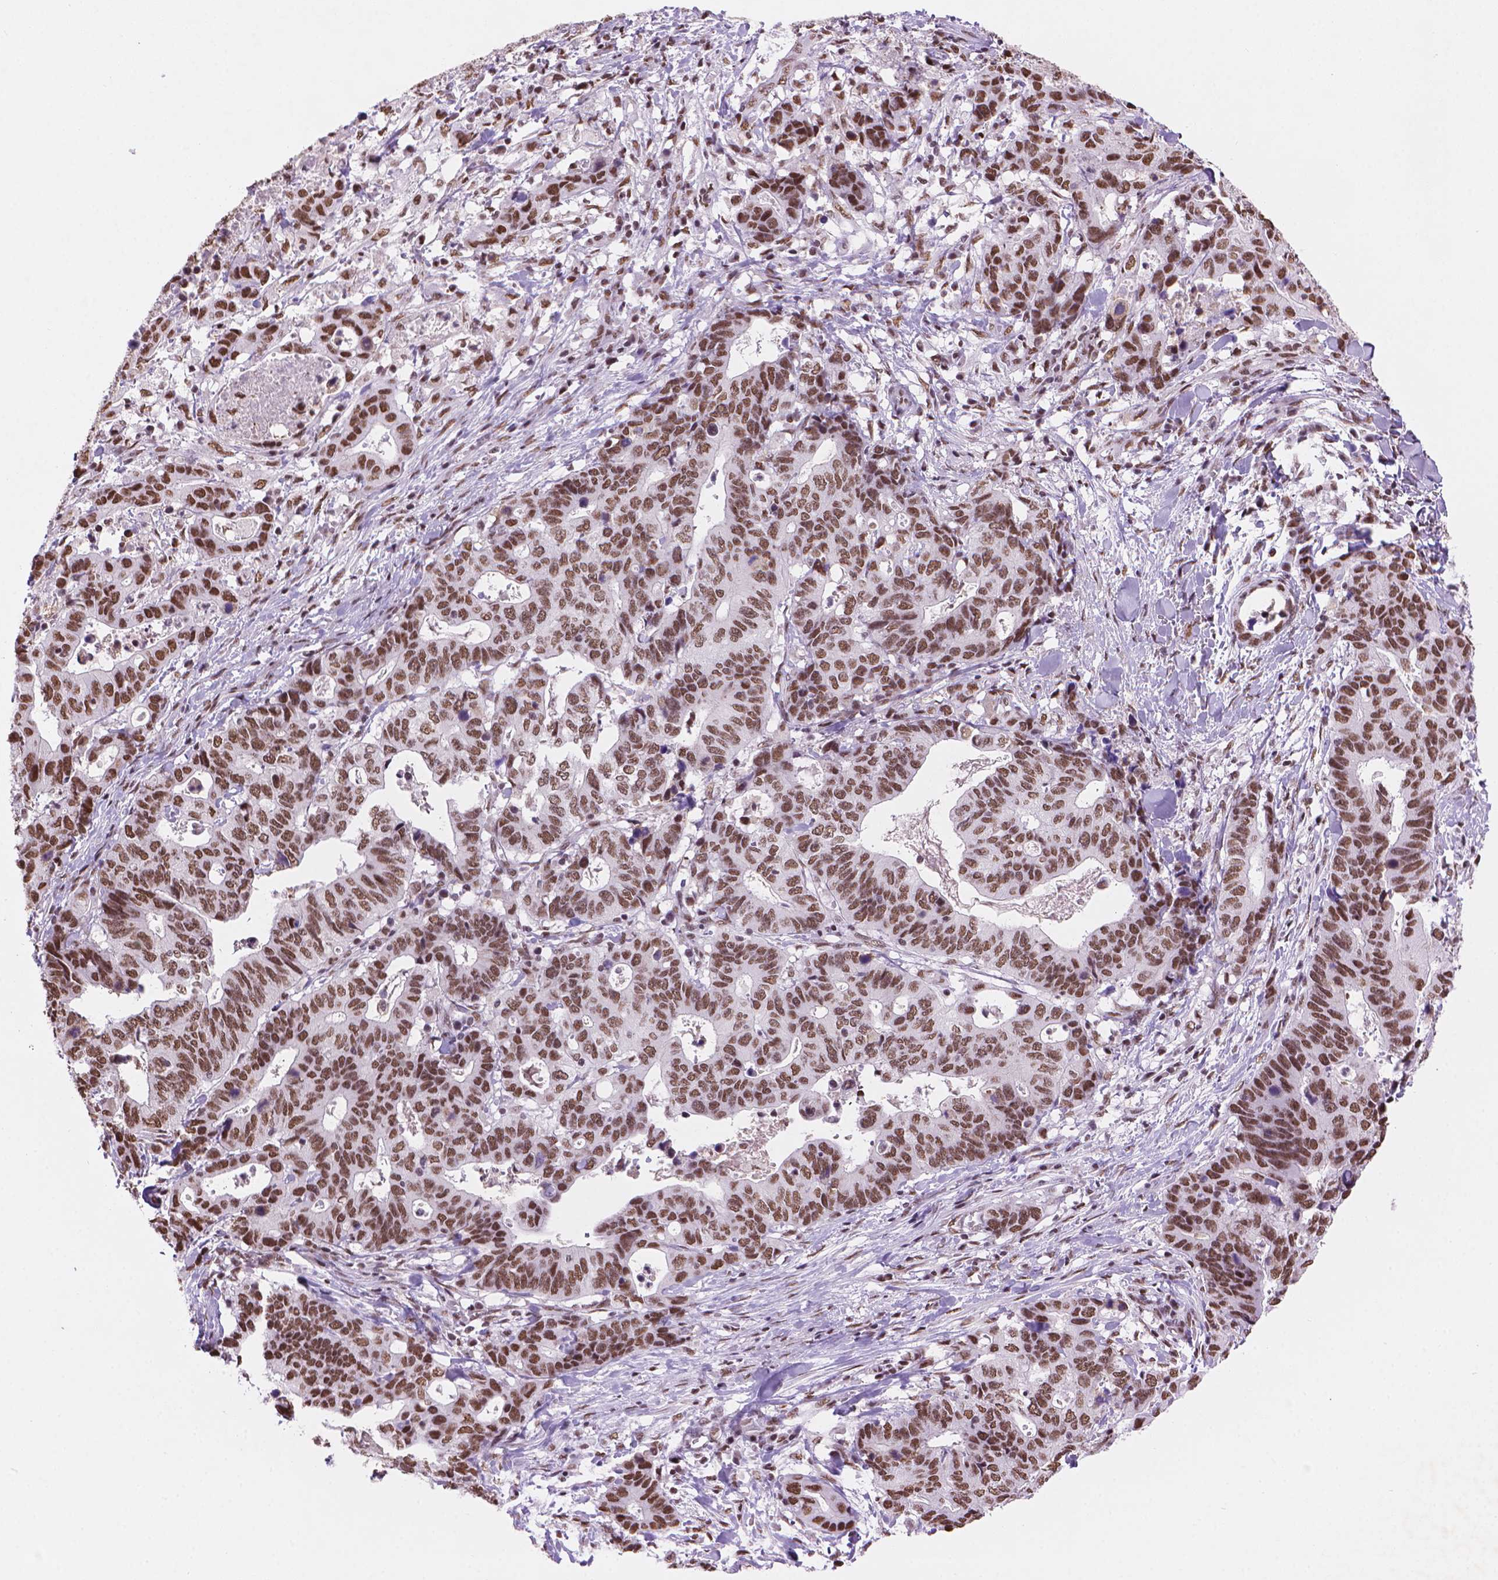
{"staining": {"intensity": "moderate", "quantity": ">75%", "location": "nuclear"}, "tissue": "stomach cancer", "cell_type": "Tumor cells", "image_type": "cancer", "snomed": [{"axis": "morphology", "description": "Adenocarcinoma, NOS"}, {"axis": "topography", "description": "Stomach, upper"}], "caption": "Tumor cells demonstrate medium levels of moderate nuclear positivity in about >75% of cells in adenocarcinoma (stomach).", "gene": "RPA4", "patient": {"sex": "female", "age": 67}}